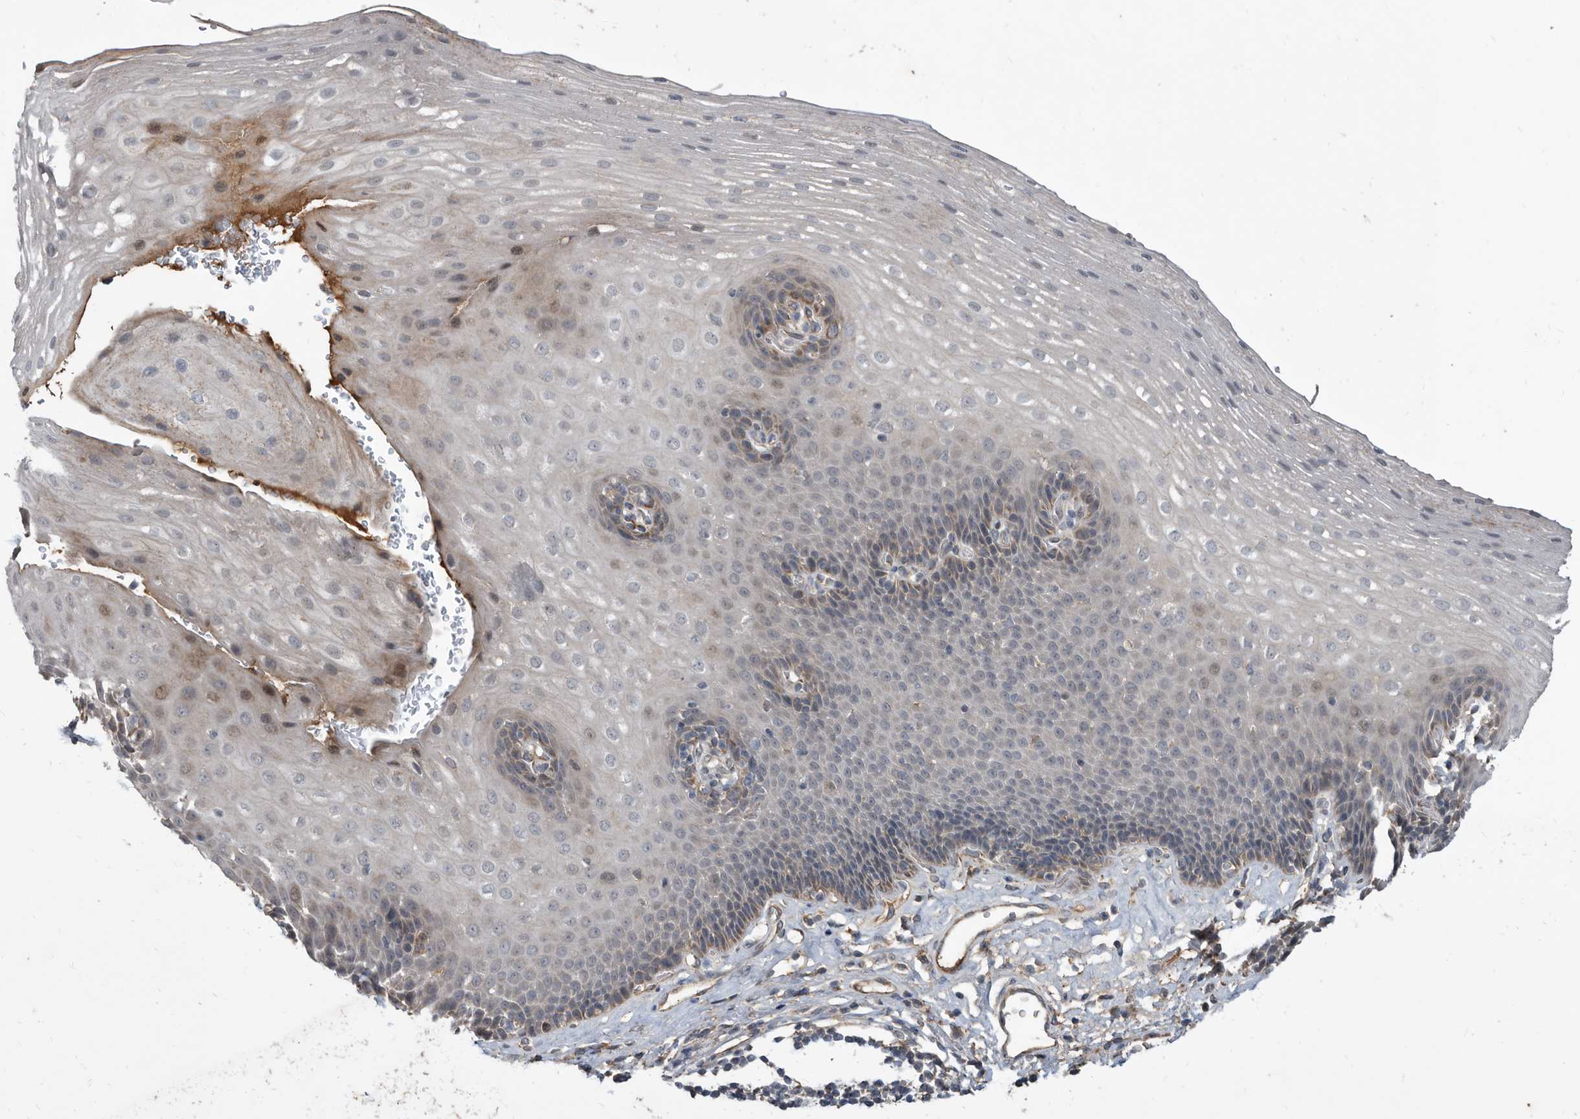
{"staining": {"intensity": "moderate", "quantity": "<25%", "location": "cytoplasmic/membranous"}, "tissue": "esophagus", "cell_type": "Squamous epithelial cells", "image_type": "normal", "snomed": [{"axis": "morphology", "description": "Normal tissue, NOS"}, {"axis": "topography", "description": "Esophagus"}], "caption": "Protein staining of unremarkable esophagus shows moderate cytoplasmic/membranous staining in about <25% of squamous epithelial cells. The protein of interest is stained brown, and the nuclei are stained in blue (DAB IHC with brightfield microscopy, high magnification).", "gene": "PI15", "patient": {"sex": "female", "age": 66}}